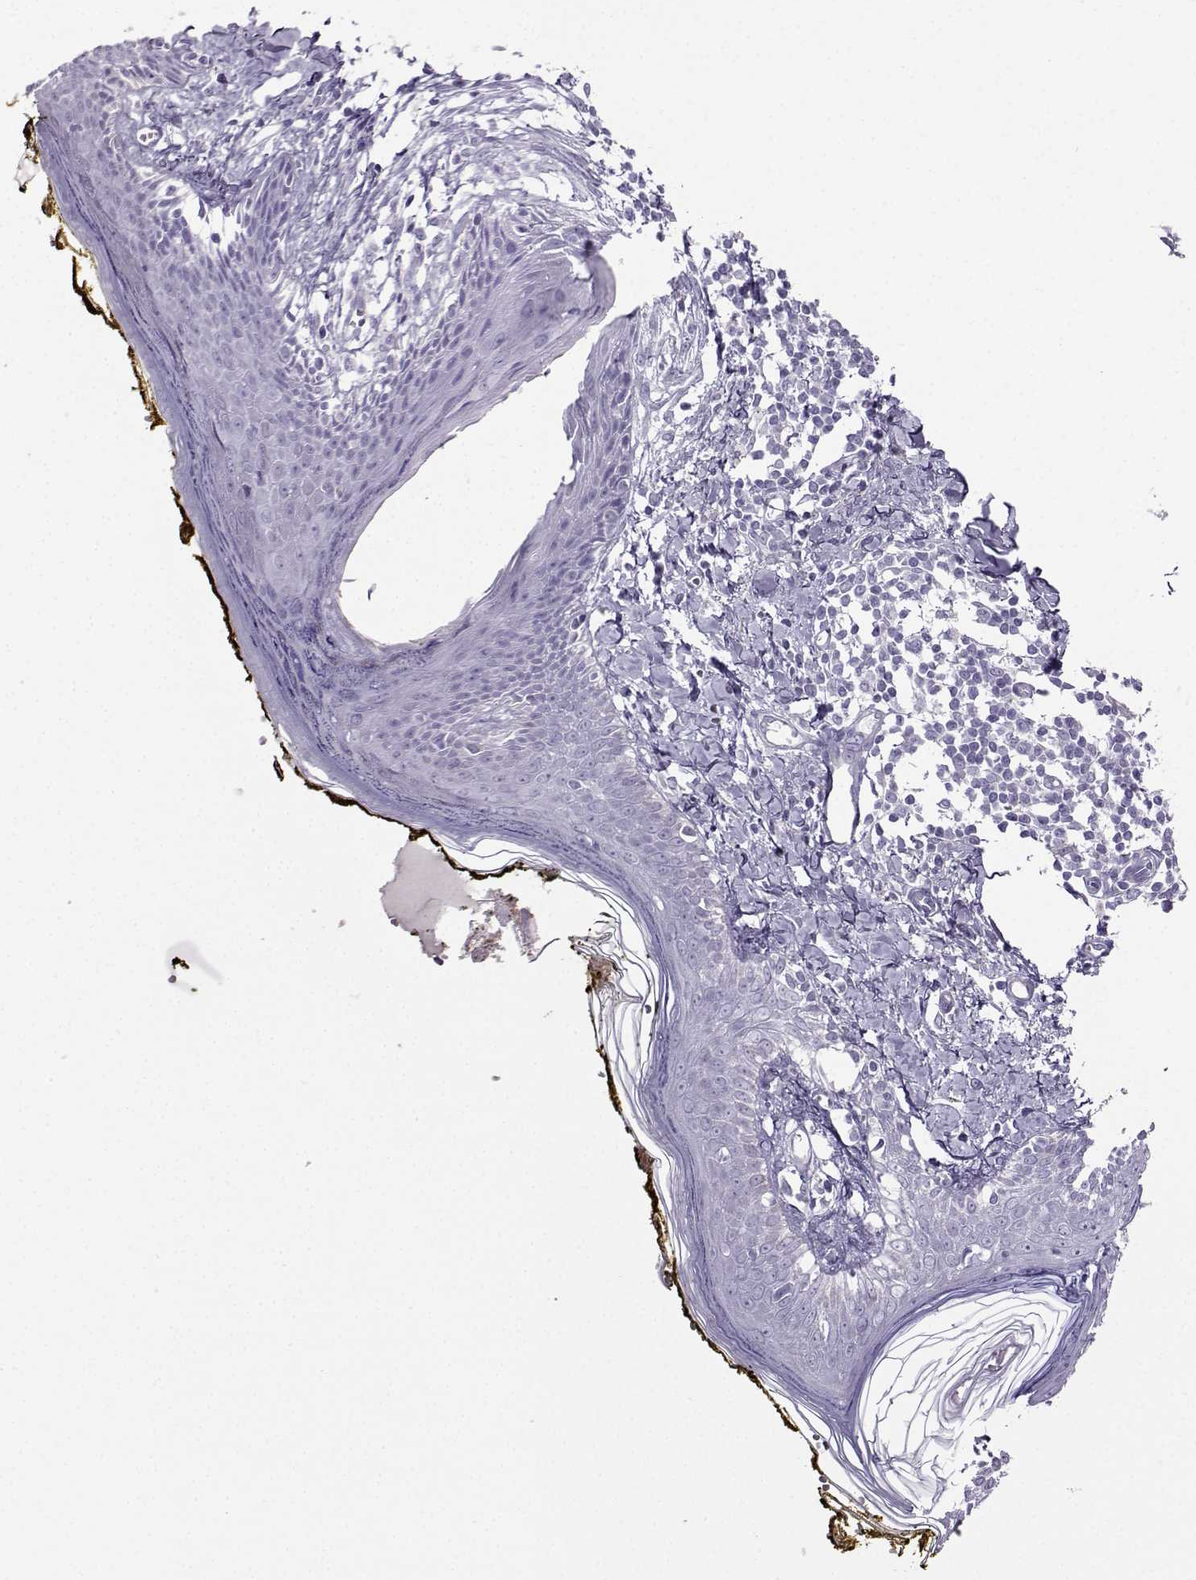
{"staining": {"intensity": "negative", "quantity": "none", "location": "none"}, "tissue": "skin", "cell_type": "Fibroblasts", "image_type": "normal", "snomed": [{"axis": "morphology", "description": "Normal tissue, NOS"}, {"axis": "topography", "description": "Skin"}], "caption": "Immunohistochemistry (IHC) photomicrograph of unremarkable skin stained for a protein (brown), which shows no staining in fibroblasts.", "gene": "FBXO24", "patient": {"sex": "male", "age": 76}}